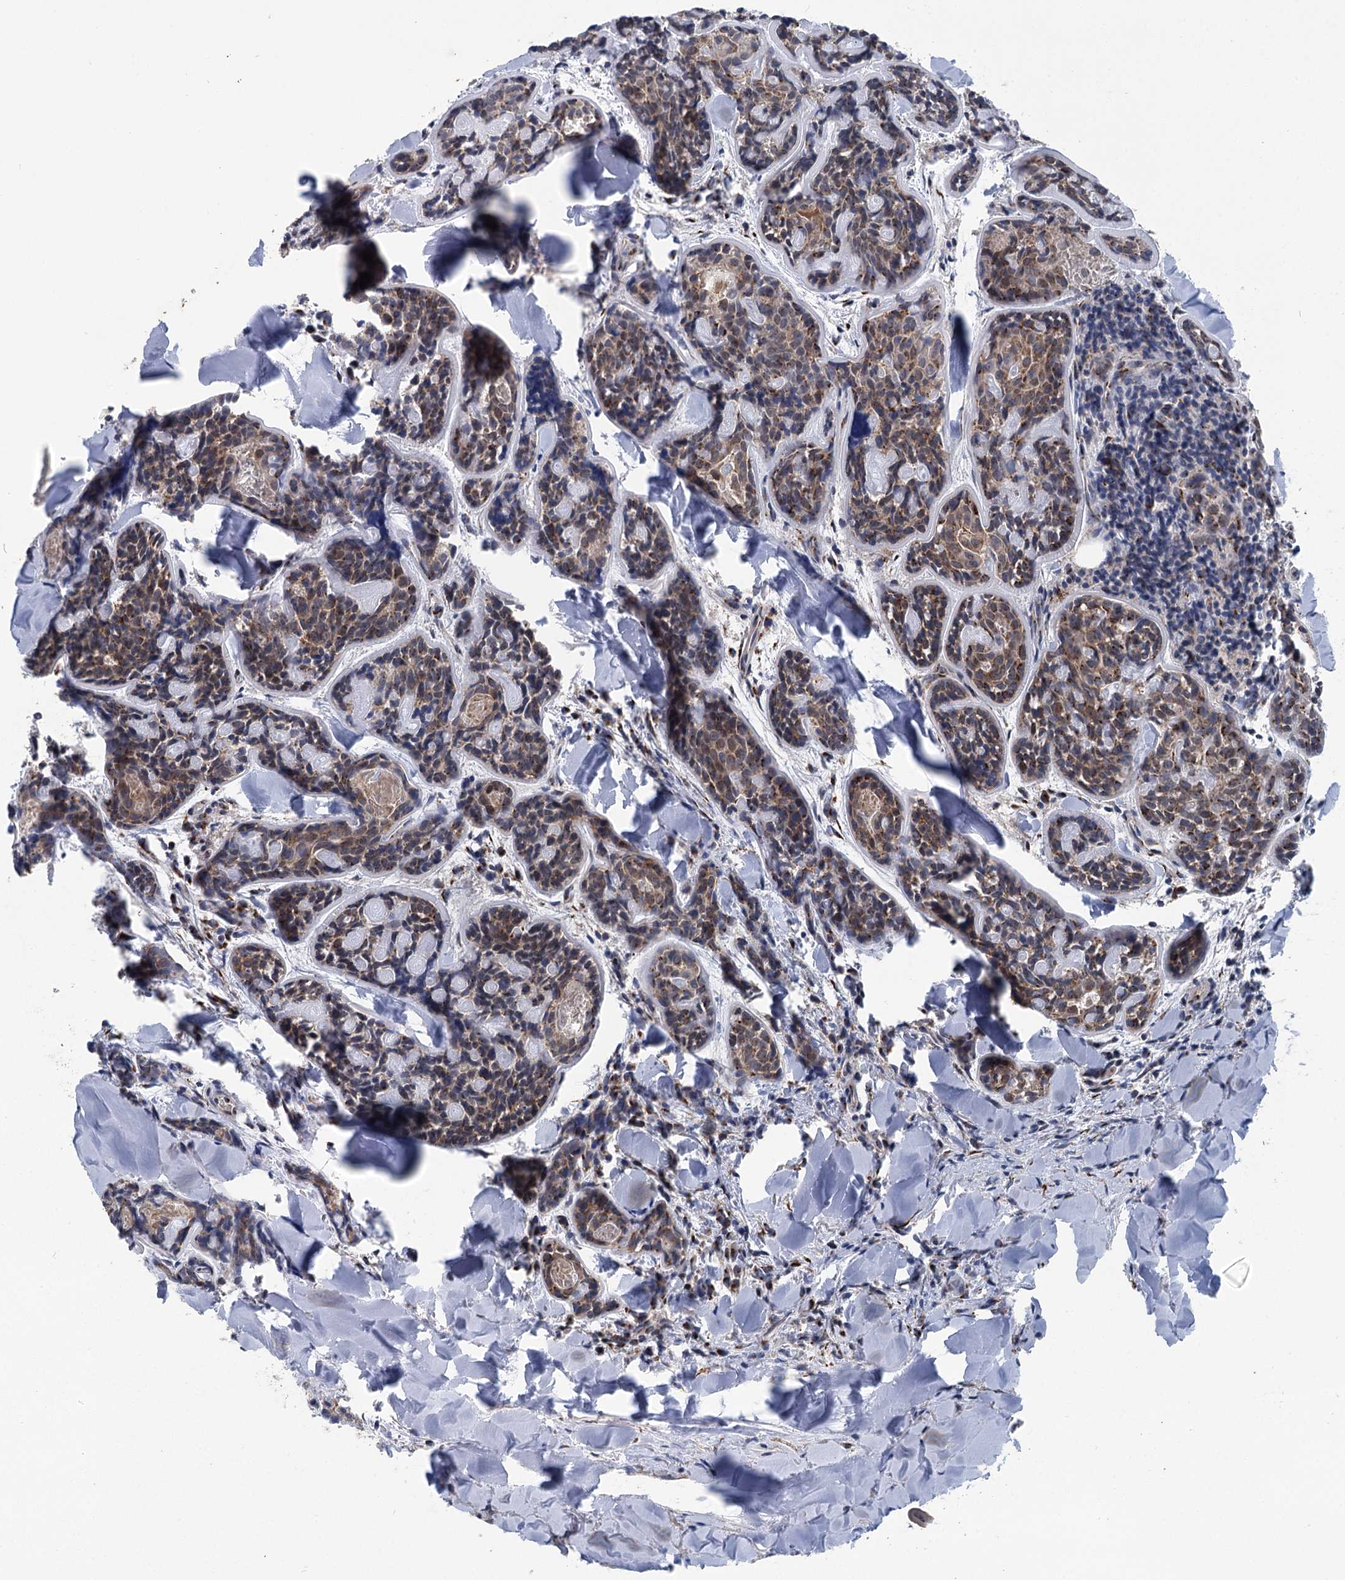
{"staining": {"intensity": "moderate", "quantity": ">75%", "location": "cytoplasmic/membranous"}, "tissue": "head and neck cancer", "cell_type": "Tumor cells", "image_type": "cancer", "snomed": [{"axis": "morphology", "description": "Adenocarcinoma, NOS"}, {"axis": "topography", "description": "Salivary gland"}, {"axis": "topography", "description": "Head-Neck"}], "caption": "Head and neck adenocarcinoma stained with a brown dye shows moderate cytoplasmic/membranous positive positivity in about >75% of tumor cells.", "gene": "ITIH5", "patient": {"sex": "female", "age": 63}}